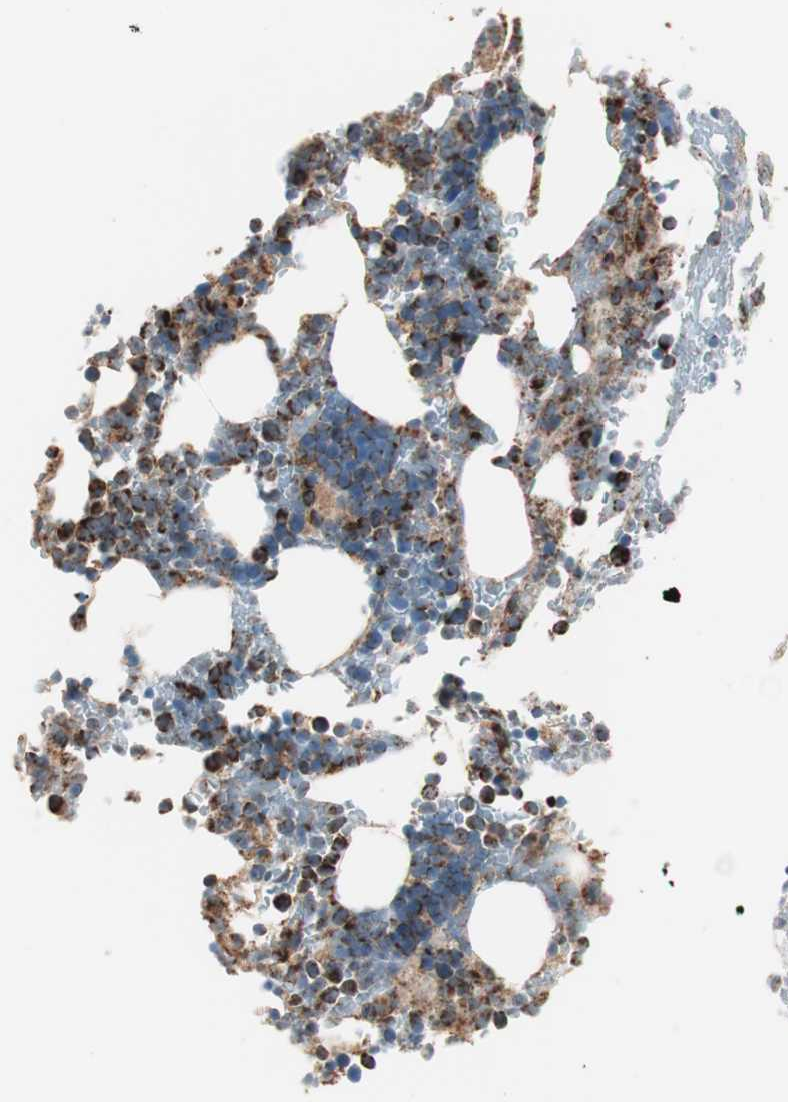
{"staining": {"intensity": "strong", "quantity": ">75%", "location": "cytoplasmic/membranous"}, "tissue": "bone marrow", "cell_type": "Hematopoietic cells", "image_type": "normal", "snomed": [{"axis": "morphology", "description": "Normal tissue, NOS"}, {"axis": "topography", "description": "Bone marrow"}], "caption": "Strong cytoplasmic/membranous positivity is seen in approximately >75% of hematopoietic cells in normal bone marrow. Using DAB (brown) and hematoxylin (blue) stains, captured at high magnification using brightfield microscopy.", "gene": "TOMM22", "patient": {"sex": "female", "age": 73}}